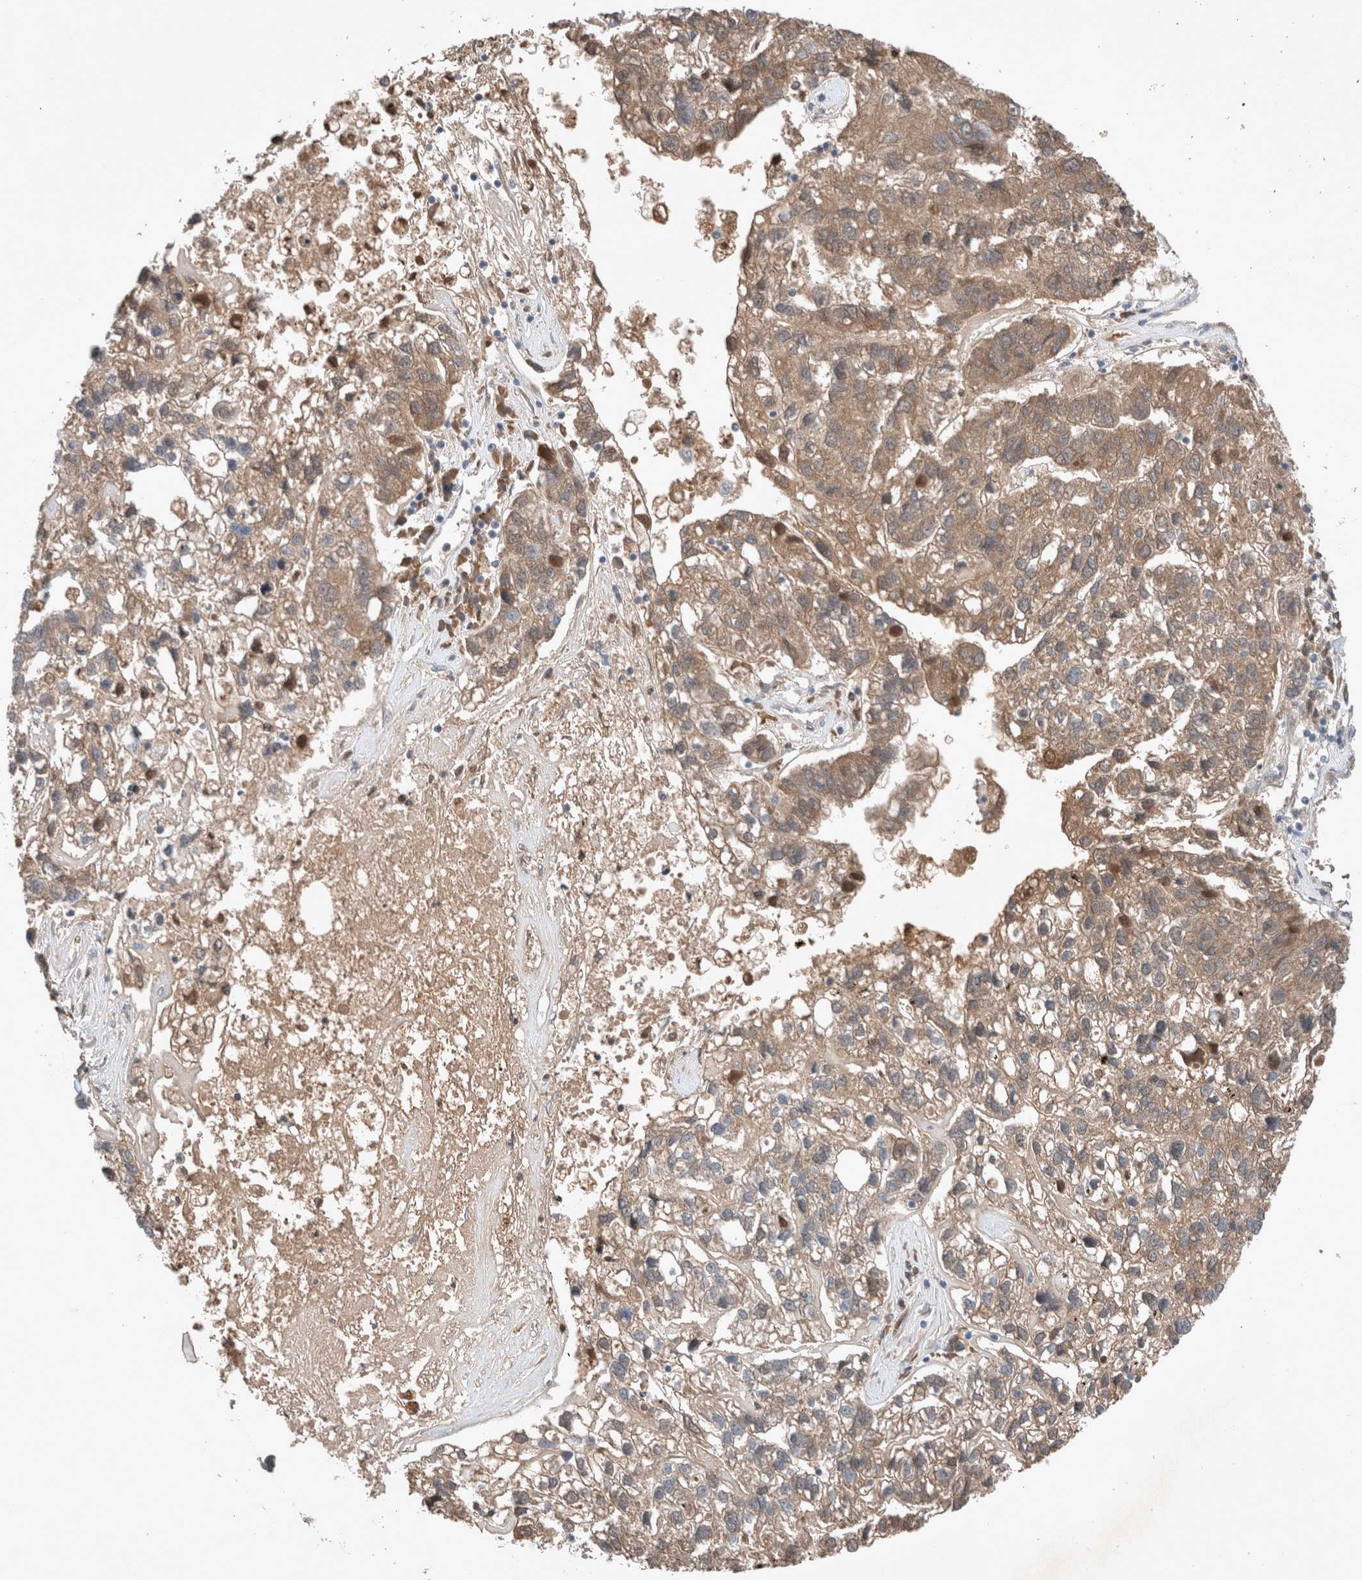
{"staining": {"intensity": "weak", "quantity": "25%-75%", "location": "cytoplasmic/membranous"}, "tissue": "pancreatic cancer", "cell_type": "Tumor cells", "image_type": "cancer", "snomed": [{"axis": "morphology", "description": "Adenocarcinoma, NOS"}, {"axis": "topography", "description": "Pancreas"}], "caption": "Immunohistochemistry micrograph of pancreatic adenocarcinoma stained for a protein (brown), which exhibits low levels of weak cytoplasmic/membranous positivity in approximately 25%-75% of tumor cells.", "gene": "UGCG", "patient": {"sex": "female", "age": 61}}